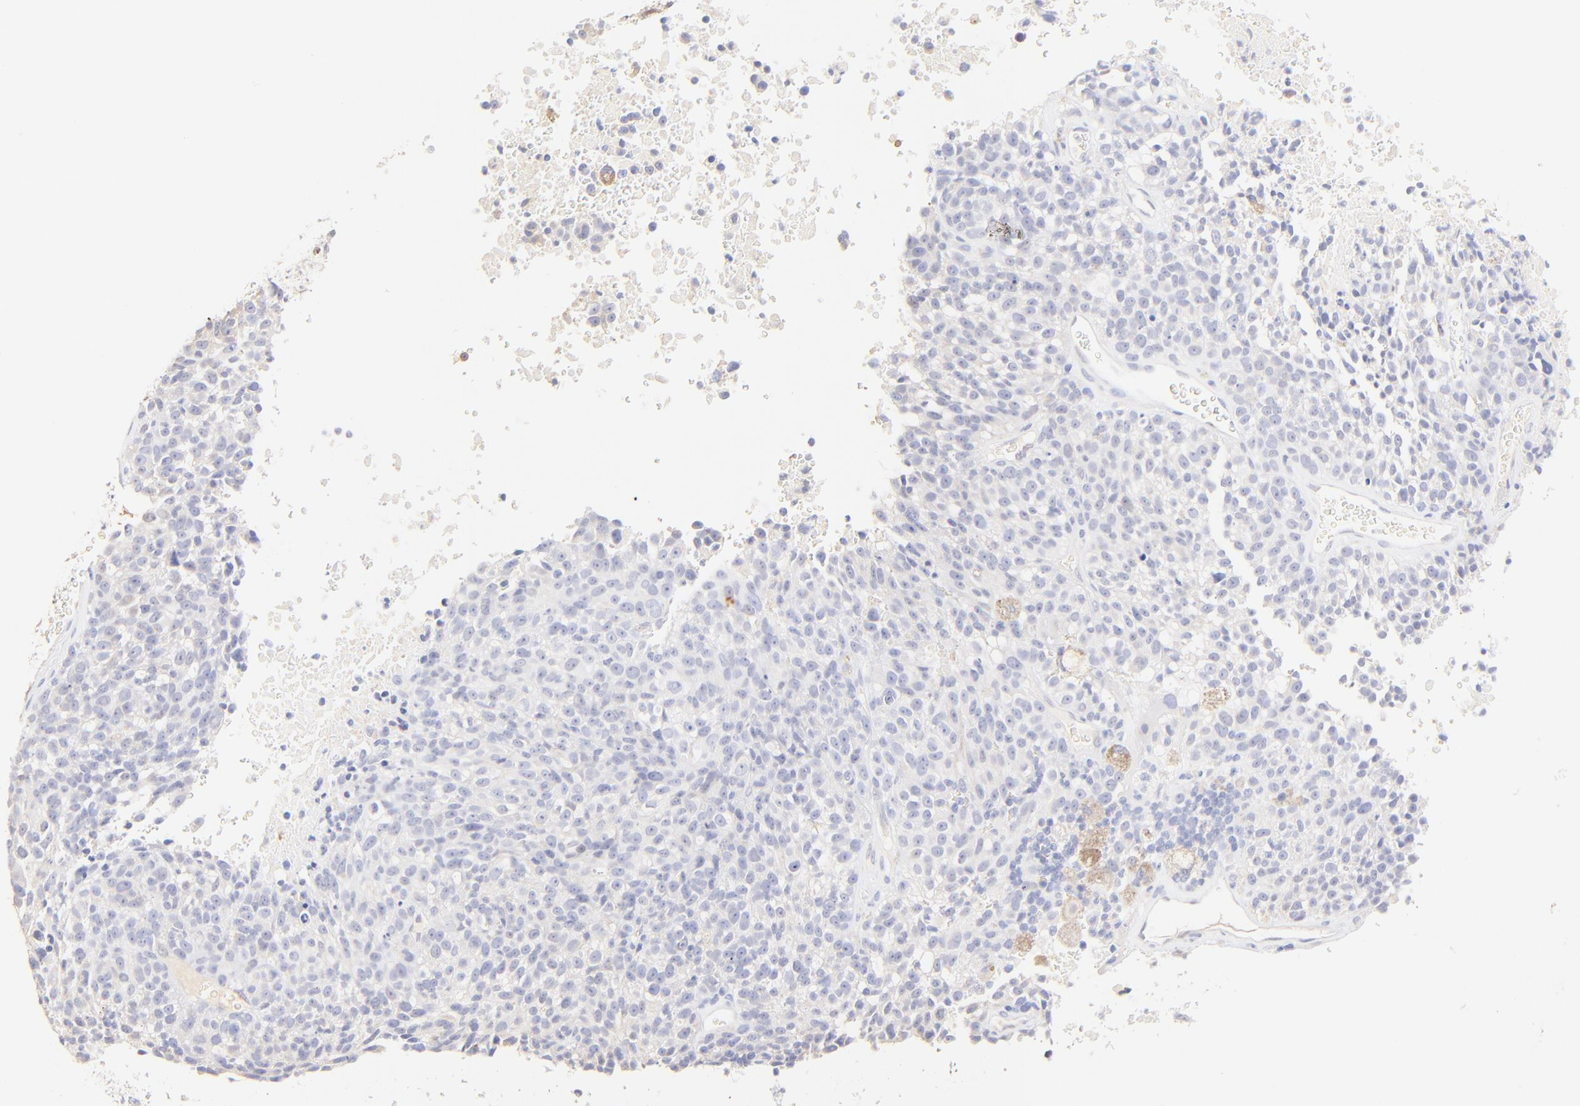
{"staining": {"intensity": "negative", "quantity": "none", "location": "none"}, "tissue": "melanoma", "cell_type": "Tumor cells", "image_type": "cancer", "snomed": [{"axis": "morphology", "description": "Malignant melanoma, Metastatic site"}, {"axis": "topography", "description": "Cerebral cortex"}], "caption": "Immunohistochemical staining of melanoma exhibits no significant staining in tumor cells.", "gene": "ASB9", "patient": {"sex": "female", "age": 52}}